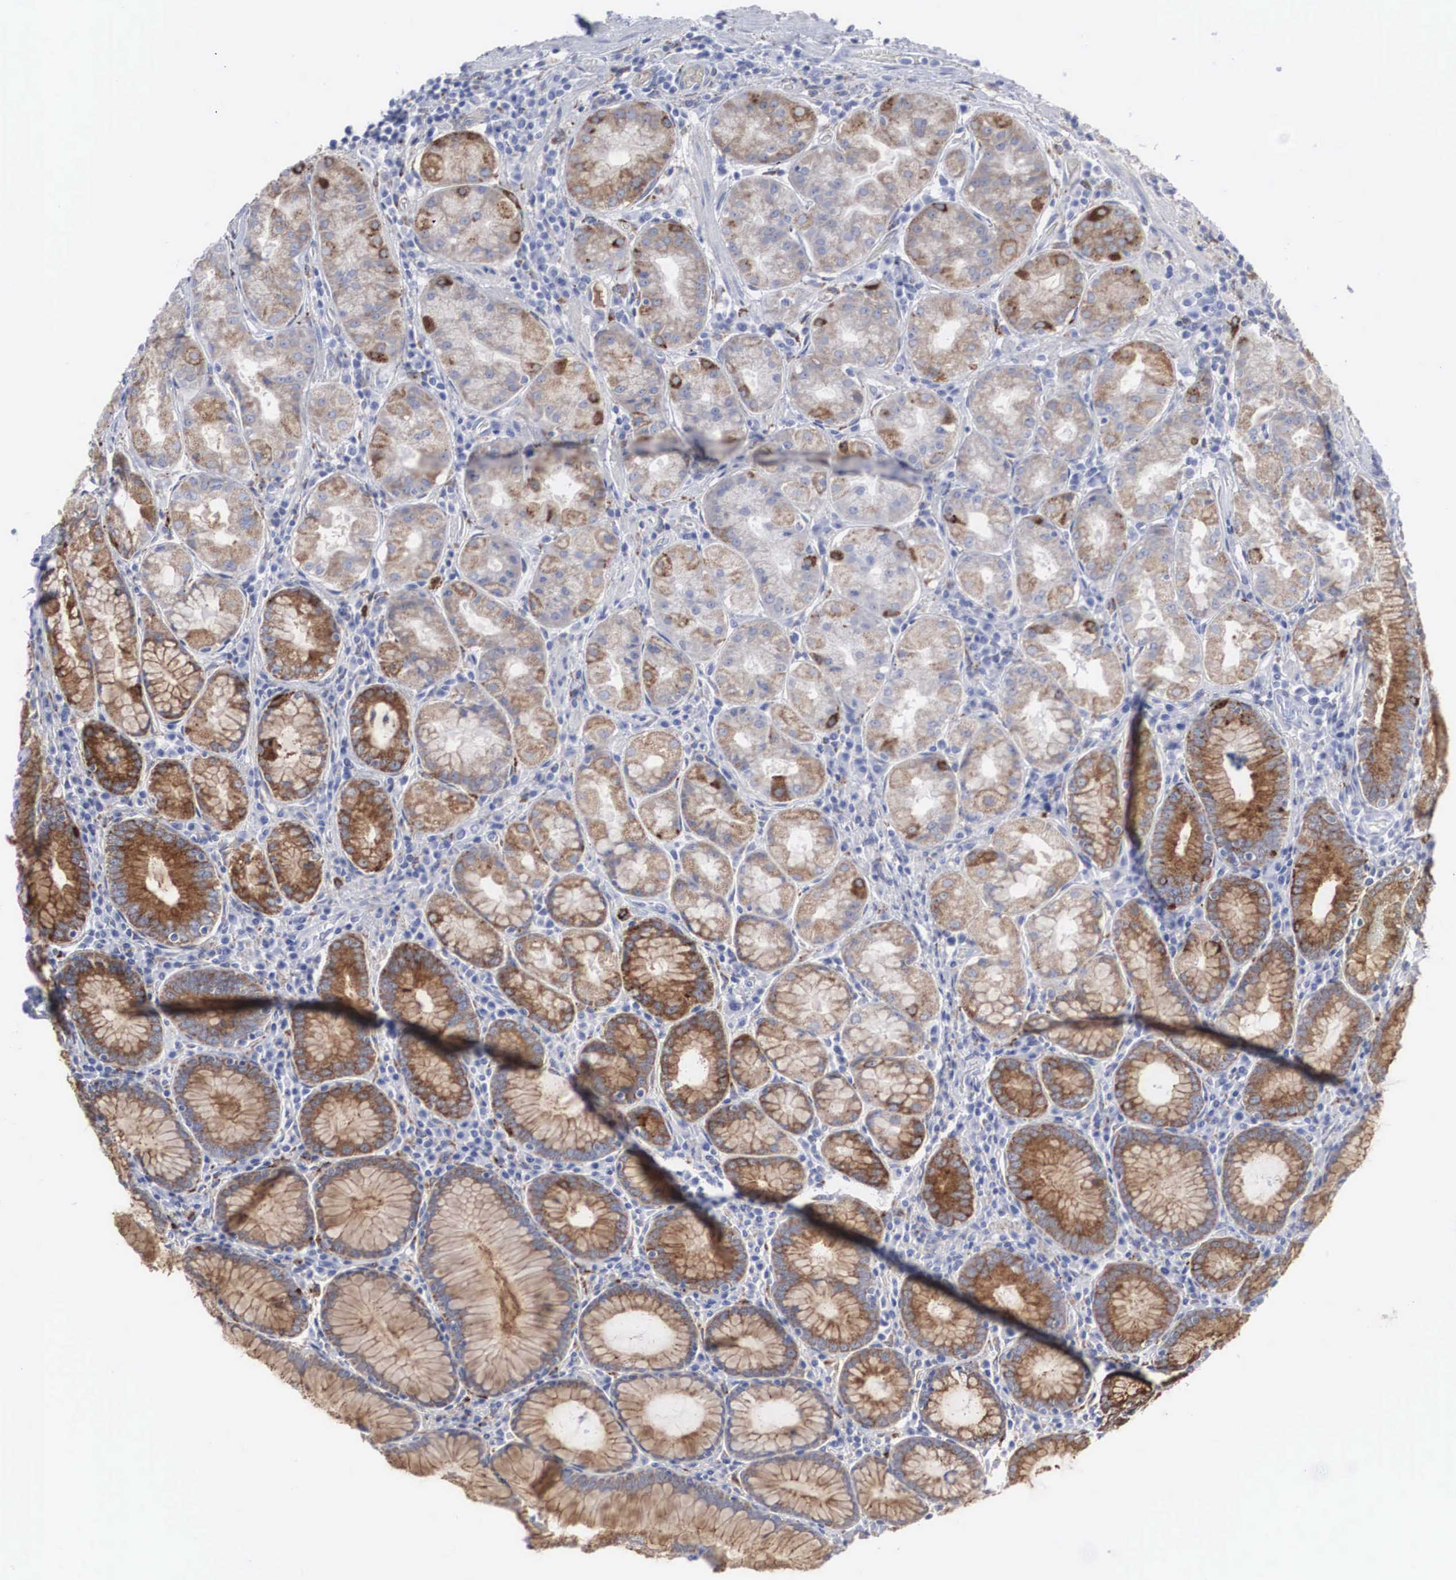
{"staining": {"intensity": "moderate", "quantity": "25%-75%", "location": "cytoplasmic/membranous"}, "tissue": "stomach", "cell_type": "Glandular cells", "image_type": "normal", "snomed": [{"axis": "morphology", "description": "Normal tissue, NOS"}, {"axis": "topography", "description": "Stomach, lower"}], "caption": "This photomicrograph displays immunohistochemistry (IHC) staining of benign human stomach, with medium moderate cytoplasmic/membranous positivity in approximately 25%-75% of glandular cells.", "gene": "LGALS3BP", "patient": {"sex": "female", "age": 43}}